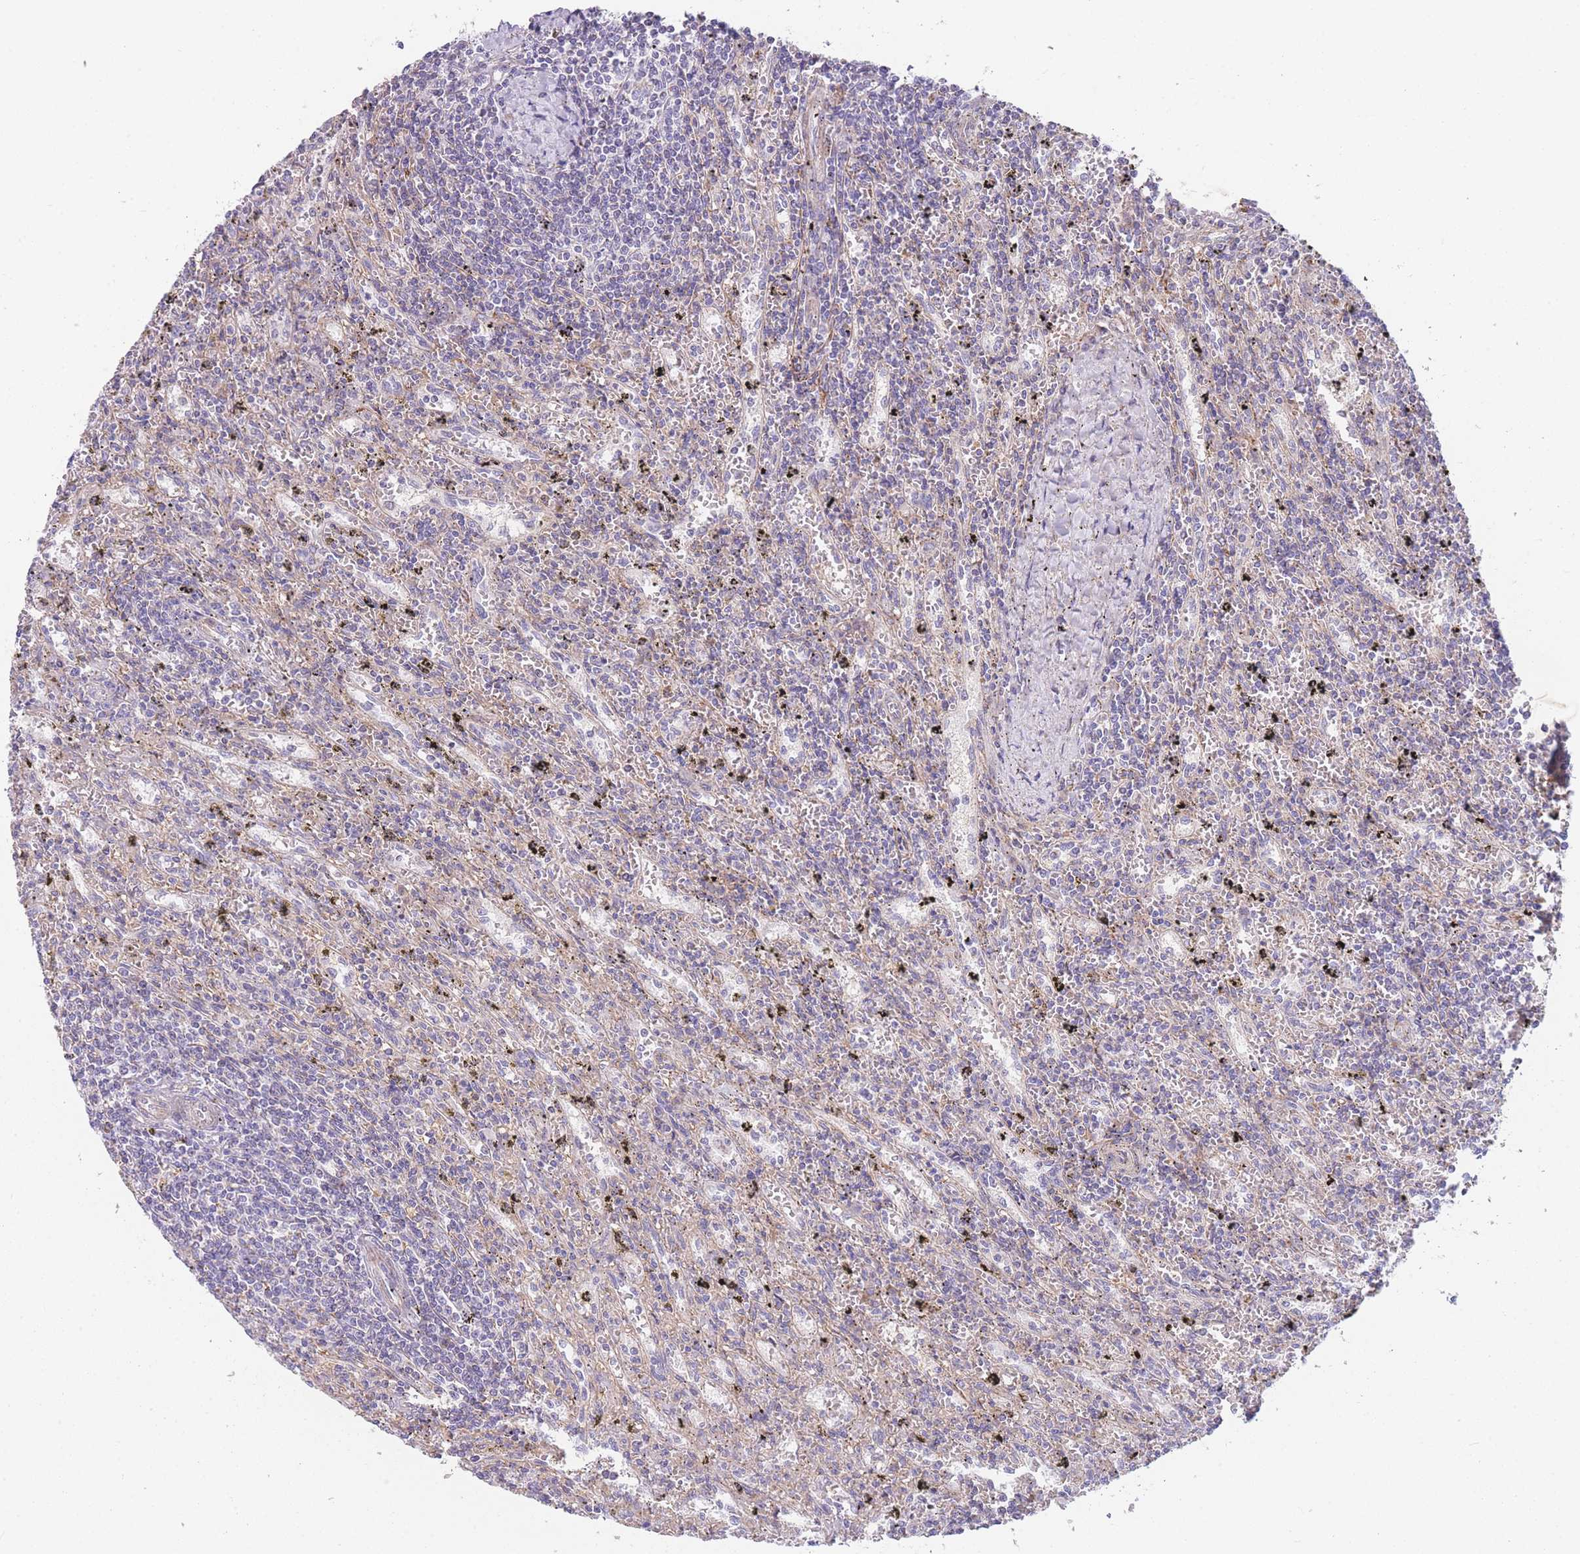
{"staining": {"intensity": "negative", "quantity": "none", "location": "none"}, "tissue": "lymphoma", "cell_type": "Tumor cells", "image_type": "cancer", "snomed": [{"axis": "morphology", "description": "Malignant lymphoma, non-Hodgkin's type, Low grade"}, {"axis": "topography", "description": "Spleen"}], "caption": "Tumor cells show no significant staining in malignant lymphoma, non-Hodgkin's type (low-grade).", "gene": "SMPD4", "patient": {"sex": "male", "age": 76}}